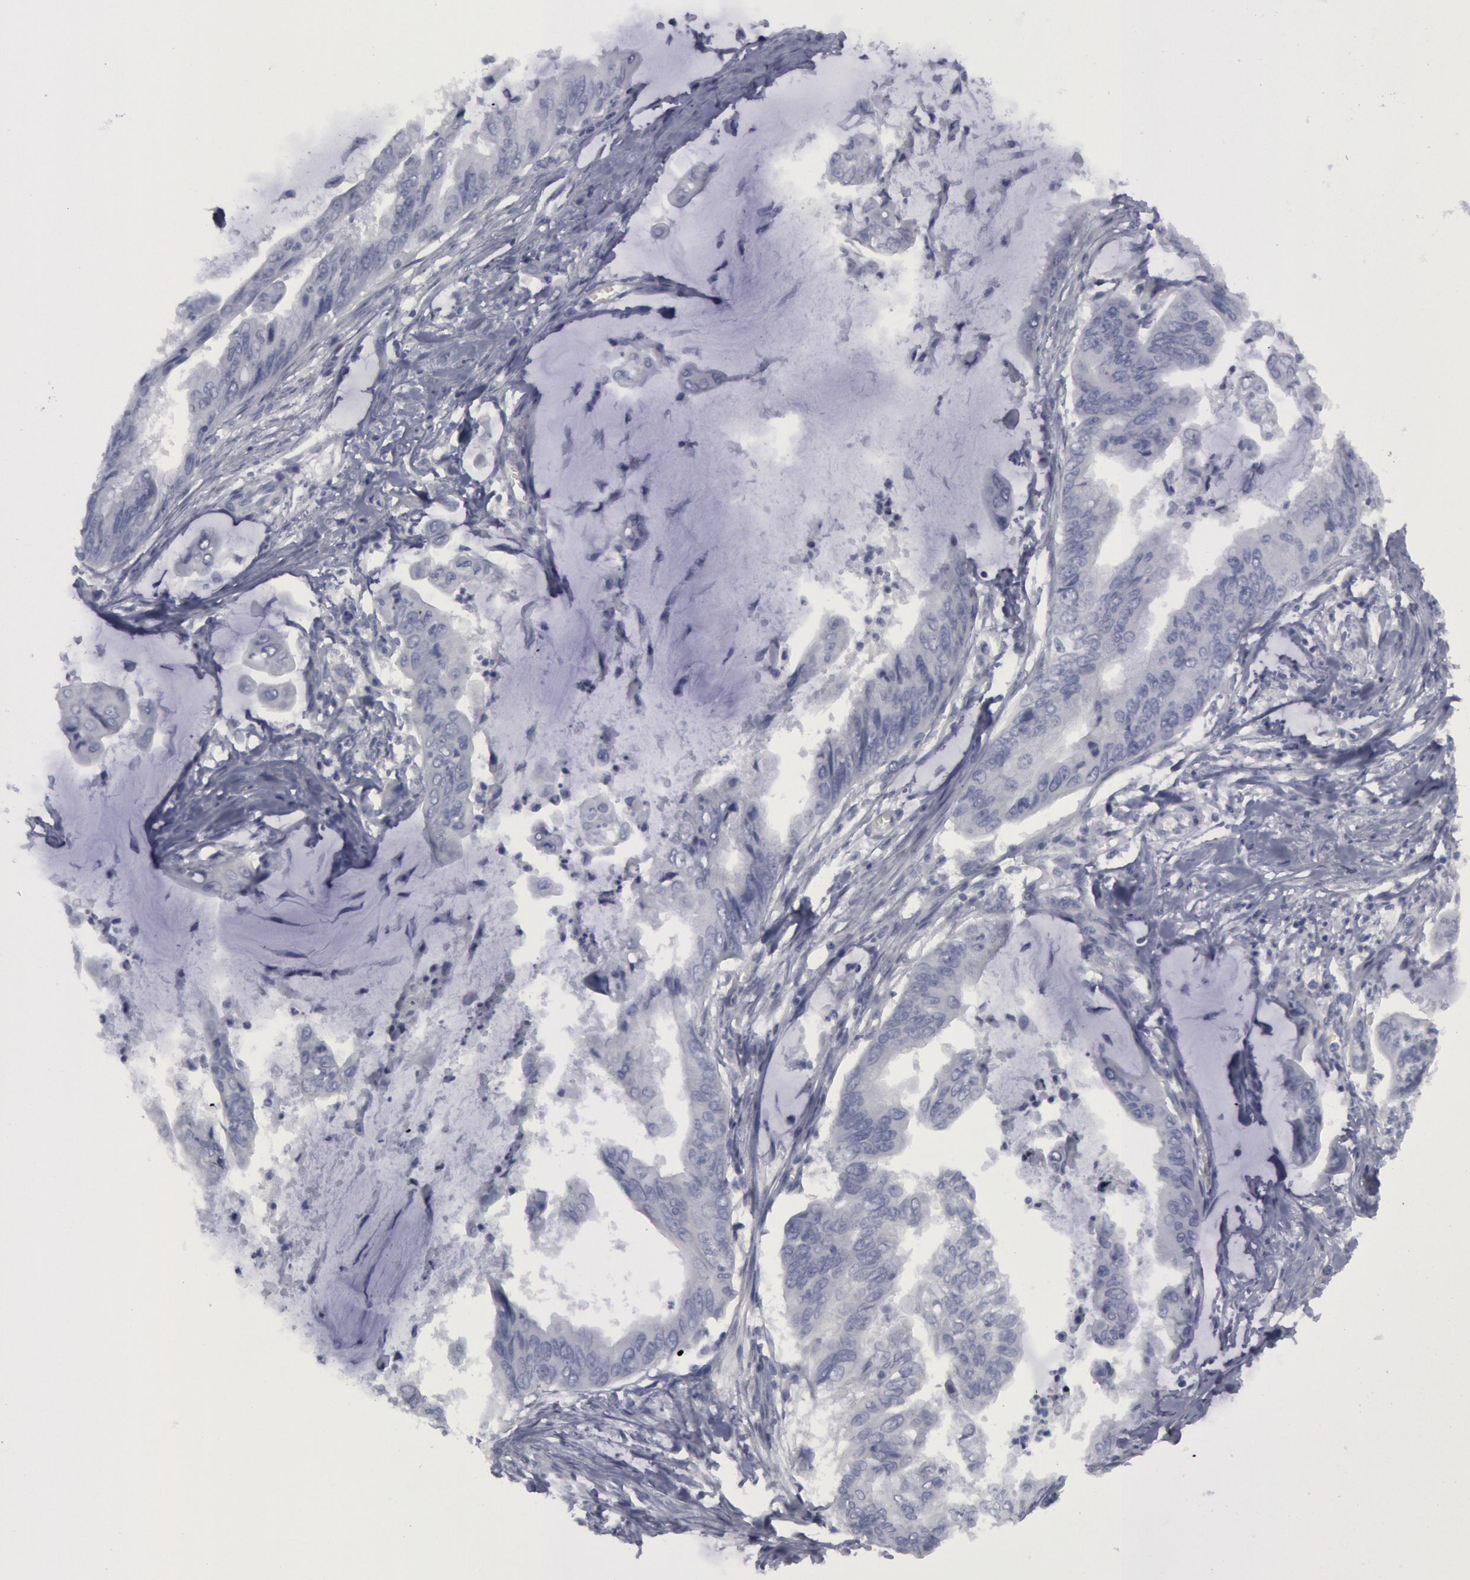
{"staining": {"intensity": "negative", "quantity": "none", "location": "none"}, "tissue": "stomach cancer", "cell_type": "Tumor cells", "image_type": "cancer", "snomed": [{"axis": "morphology", "description": "Adenocarcinoma, NOS"}, {"axis": "topography", "description": "Stomach, upper"}], "caption": "Immunohistochemical staining of human stomach cancer (adenocarcinoma) displays no significant expression in tumor cells.", "gene": "FHL1", "patient": {"sex": "male", "age": 80}}